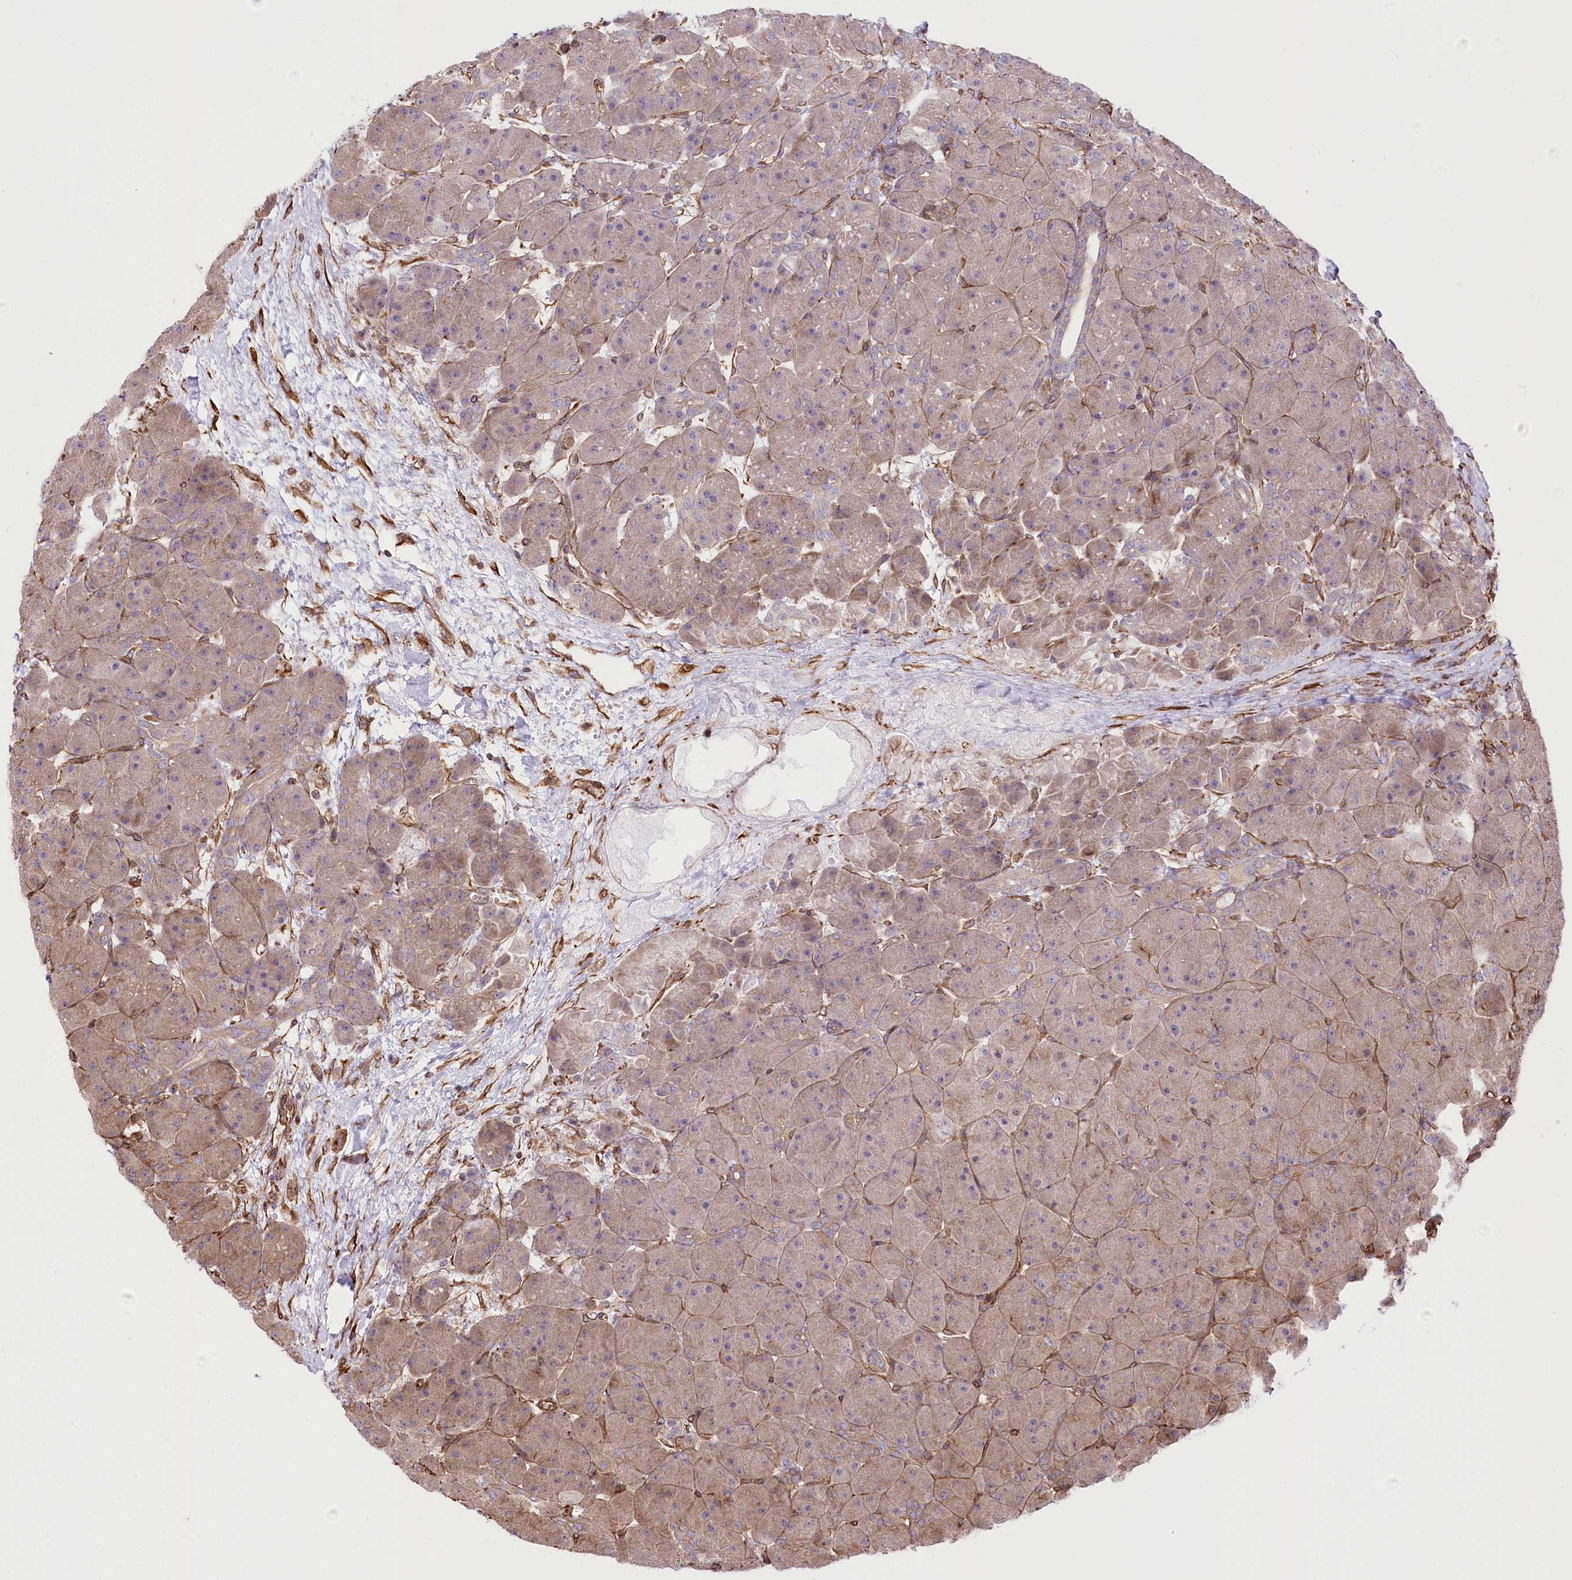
{"staining": {"intensity": "weak", "quantity": "<25%", "location": "cytoplasmic/membranous"}, "tissue": "pancreas", "cell_type": "Exocrine glandular cells", "image_type": "normal", "snomed": [{"axis": "morphology", "description": "Normal tissue, NOS"}, {"axis": "topography", "description": "Pancreas"}], "caption": "This is an immunohistochemistry (IHC) photomicrograph of unremarkable pancreas. There is no positivity in exocrine glandular cells.", "gene": "TTC1", "patient": {"sex": "male", "age": 66}}